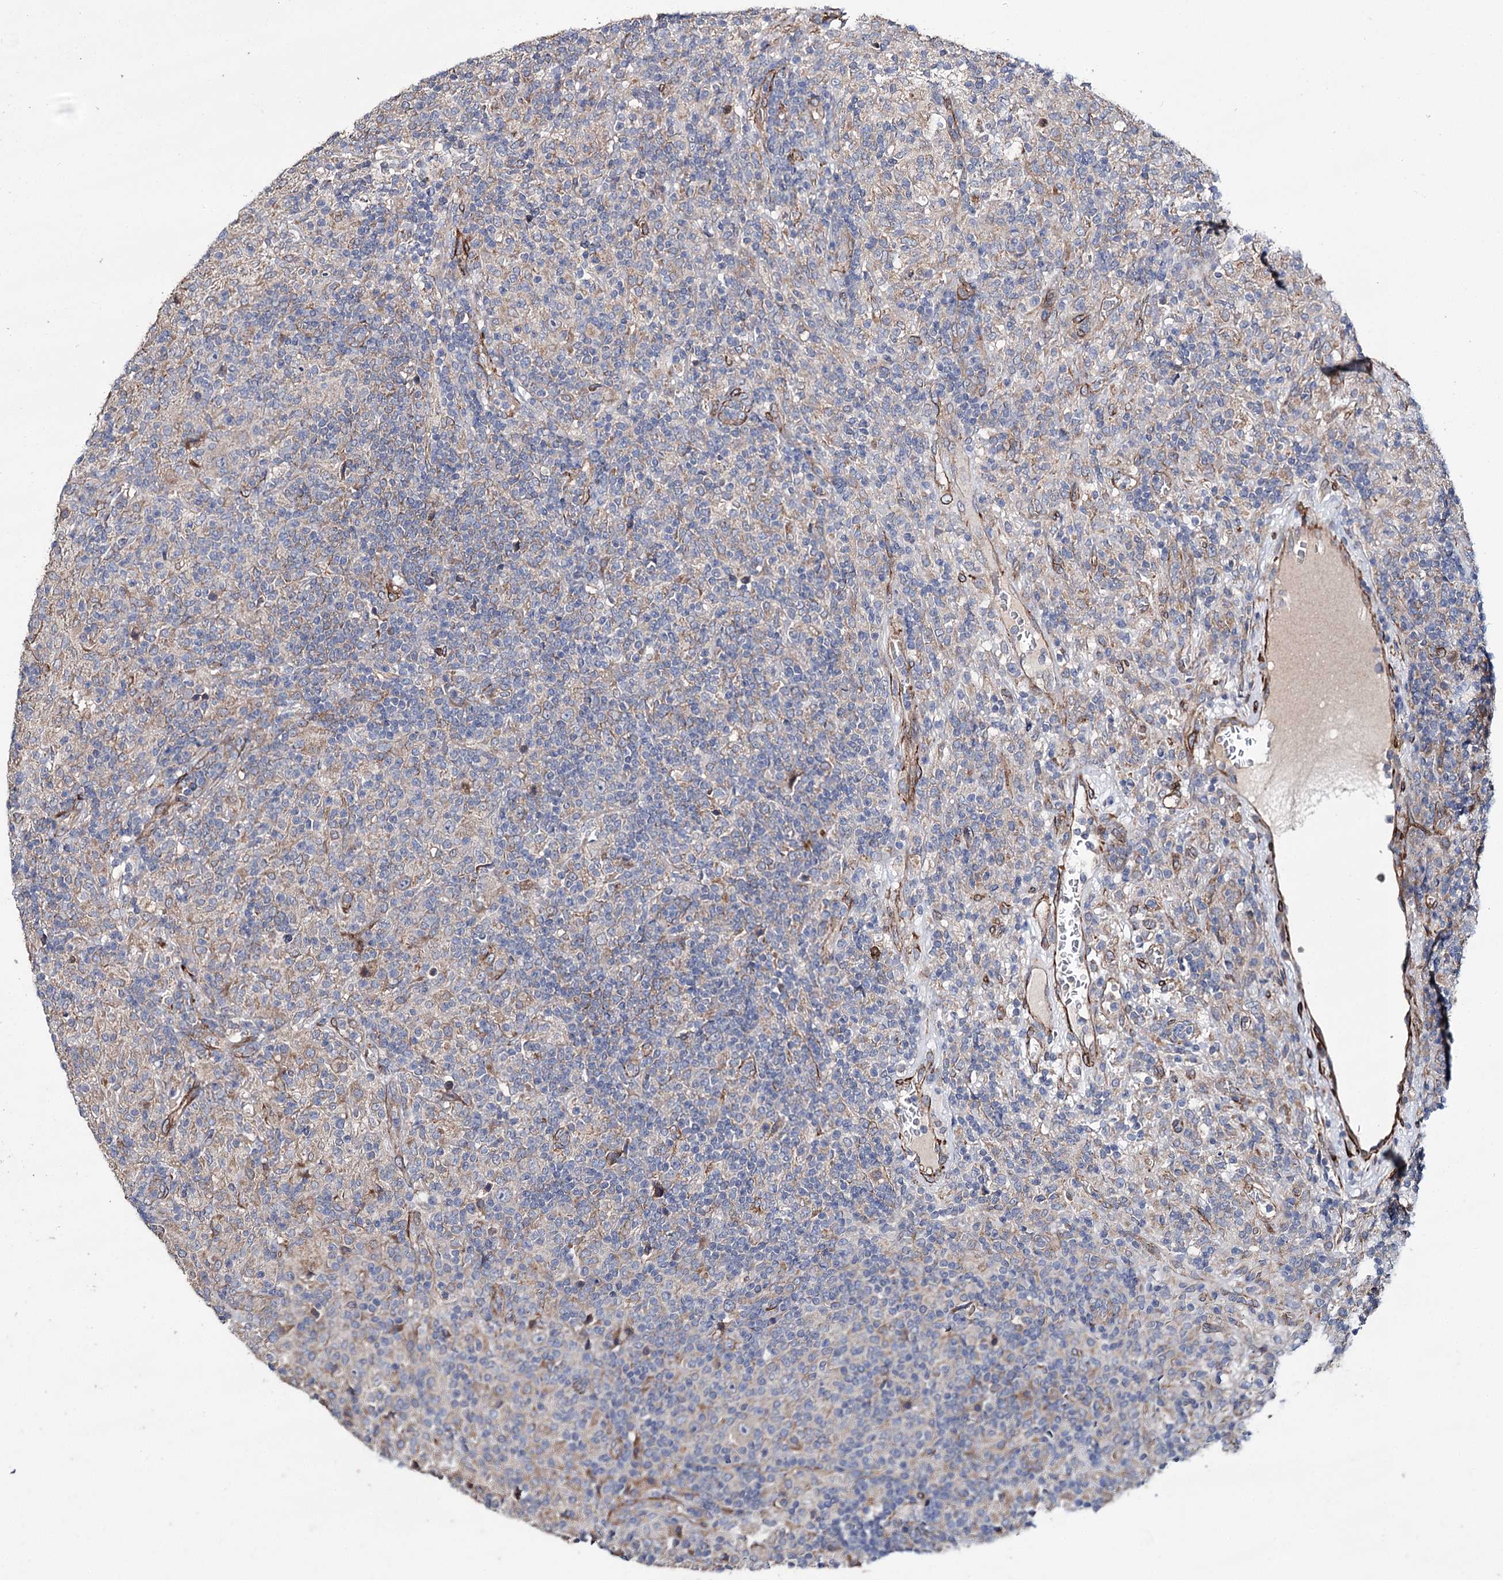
{"staining": {"intensity": "weak", "quantity": "<25%", "location": "cytoplasmic/membranous"}, "tissue": "lymphoma", "cell_type": "Tumor cells", "image_type": "cancer", "snomed": [{"axis": "morphology", "description": "Hodgkin's disease, NOS"}, {"axis": "topography", "description": "Lymph node"}], "caption": "Tumor cells show no significant protein expression in lymphoma.", "gene": "SPATS2", "patient": {"sex": "male", "age": 70}}